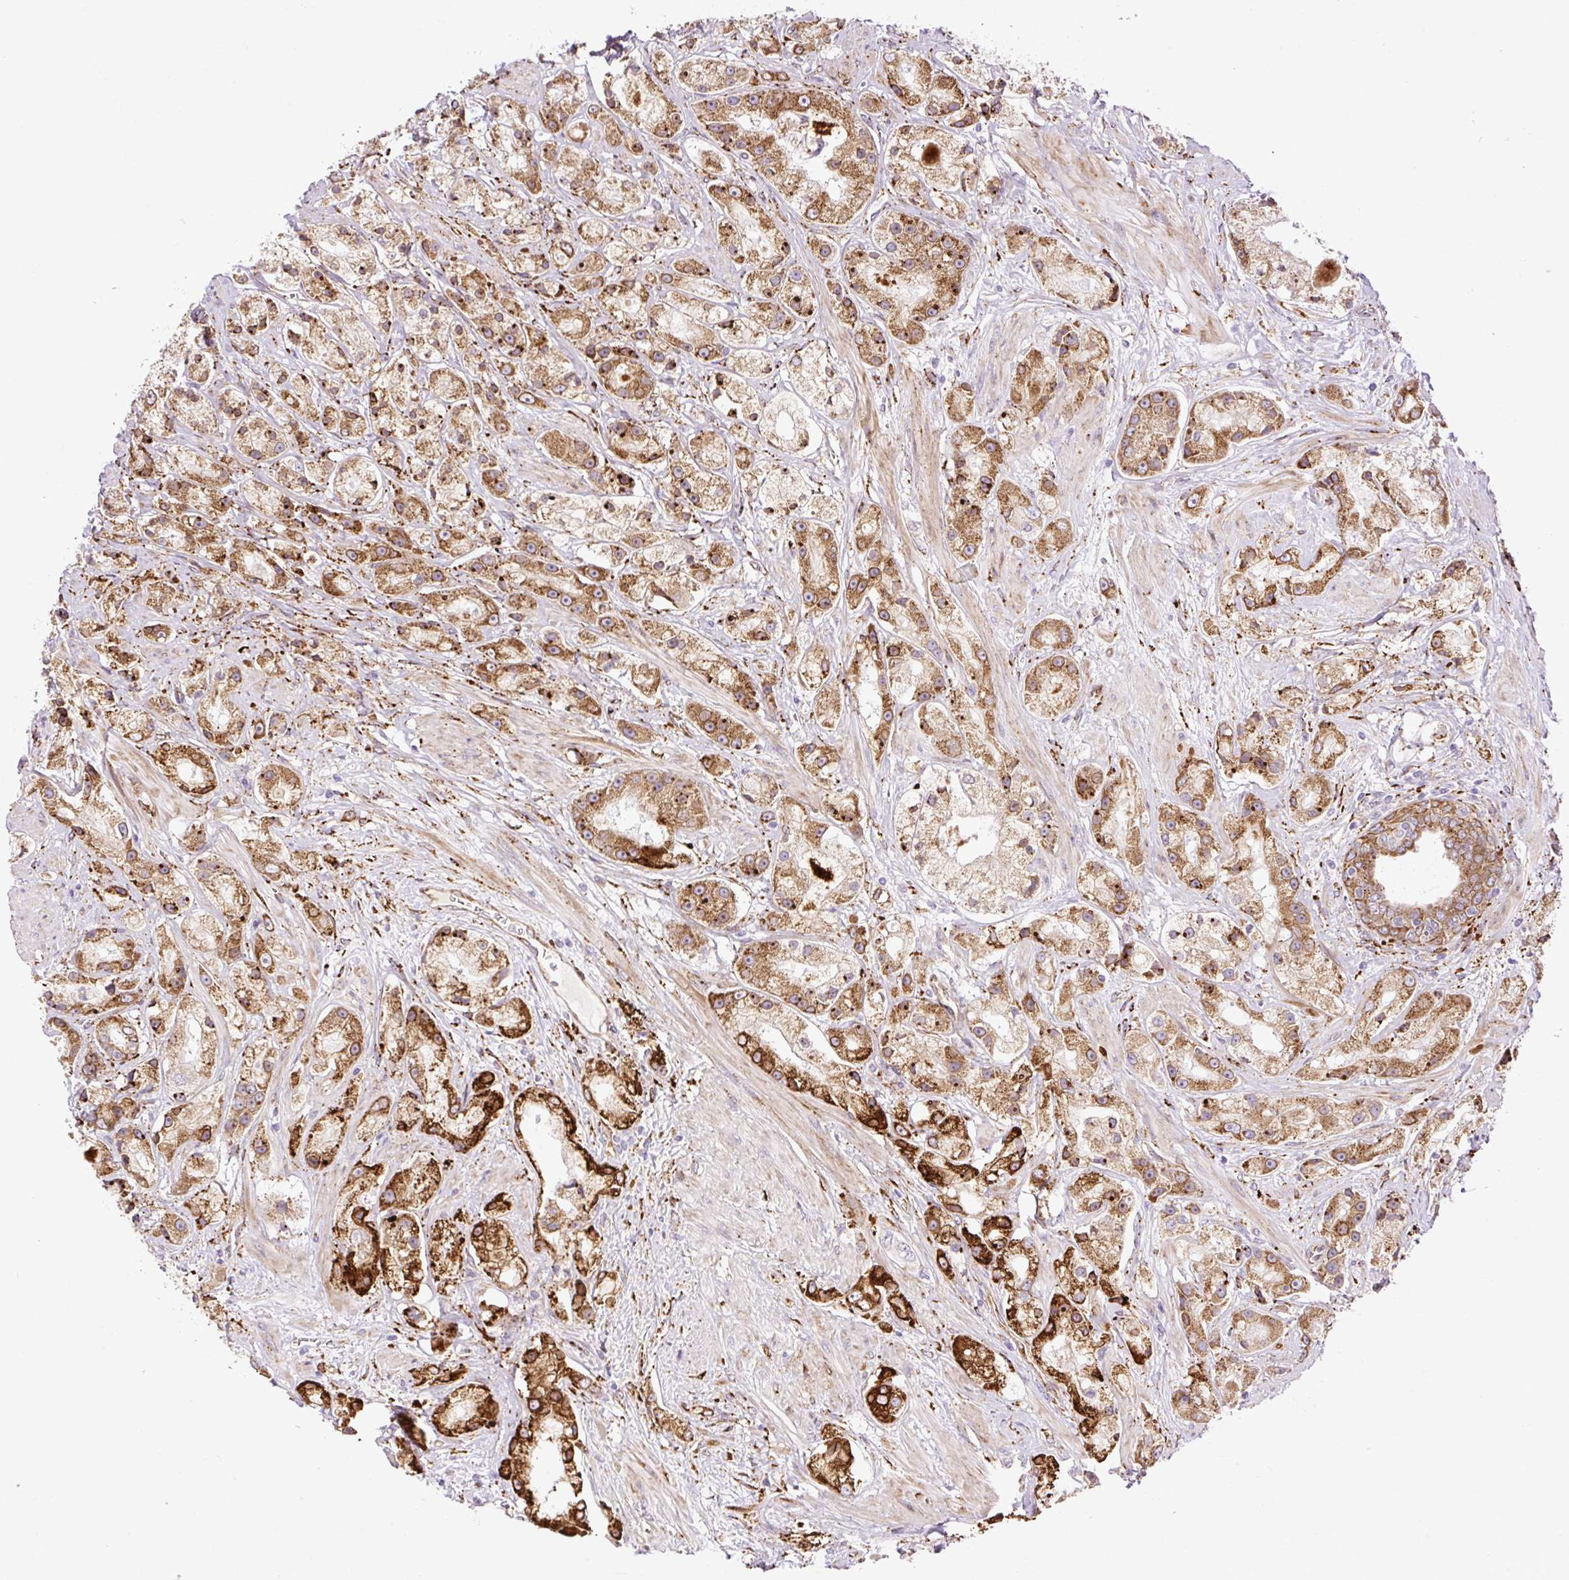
{"staining": {"intensity": "strong", "quantity": ">75%", "location": "cytoplasmic/membranous"}, "tissue": "prostate cancer", "cell_type": "Tumor cells", "image_type": "cancer", "snomed": [{"axis": "morphology", "description": "Adenocarcinoma, High grade"}, {"axis": "topography", "description": "Prostate"}], "caption": "Protein analysis of prostate cancer tissue reveals strong cytoplasmic/membranous positivity in approximately >75% of tumor cells.", "gene": "RAB30", "patient": {"sex": "male", "age": 67}}